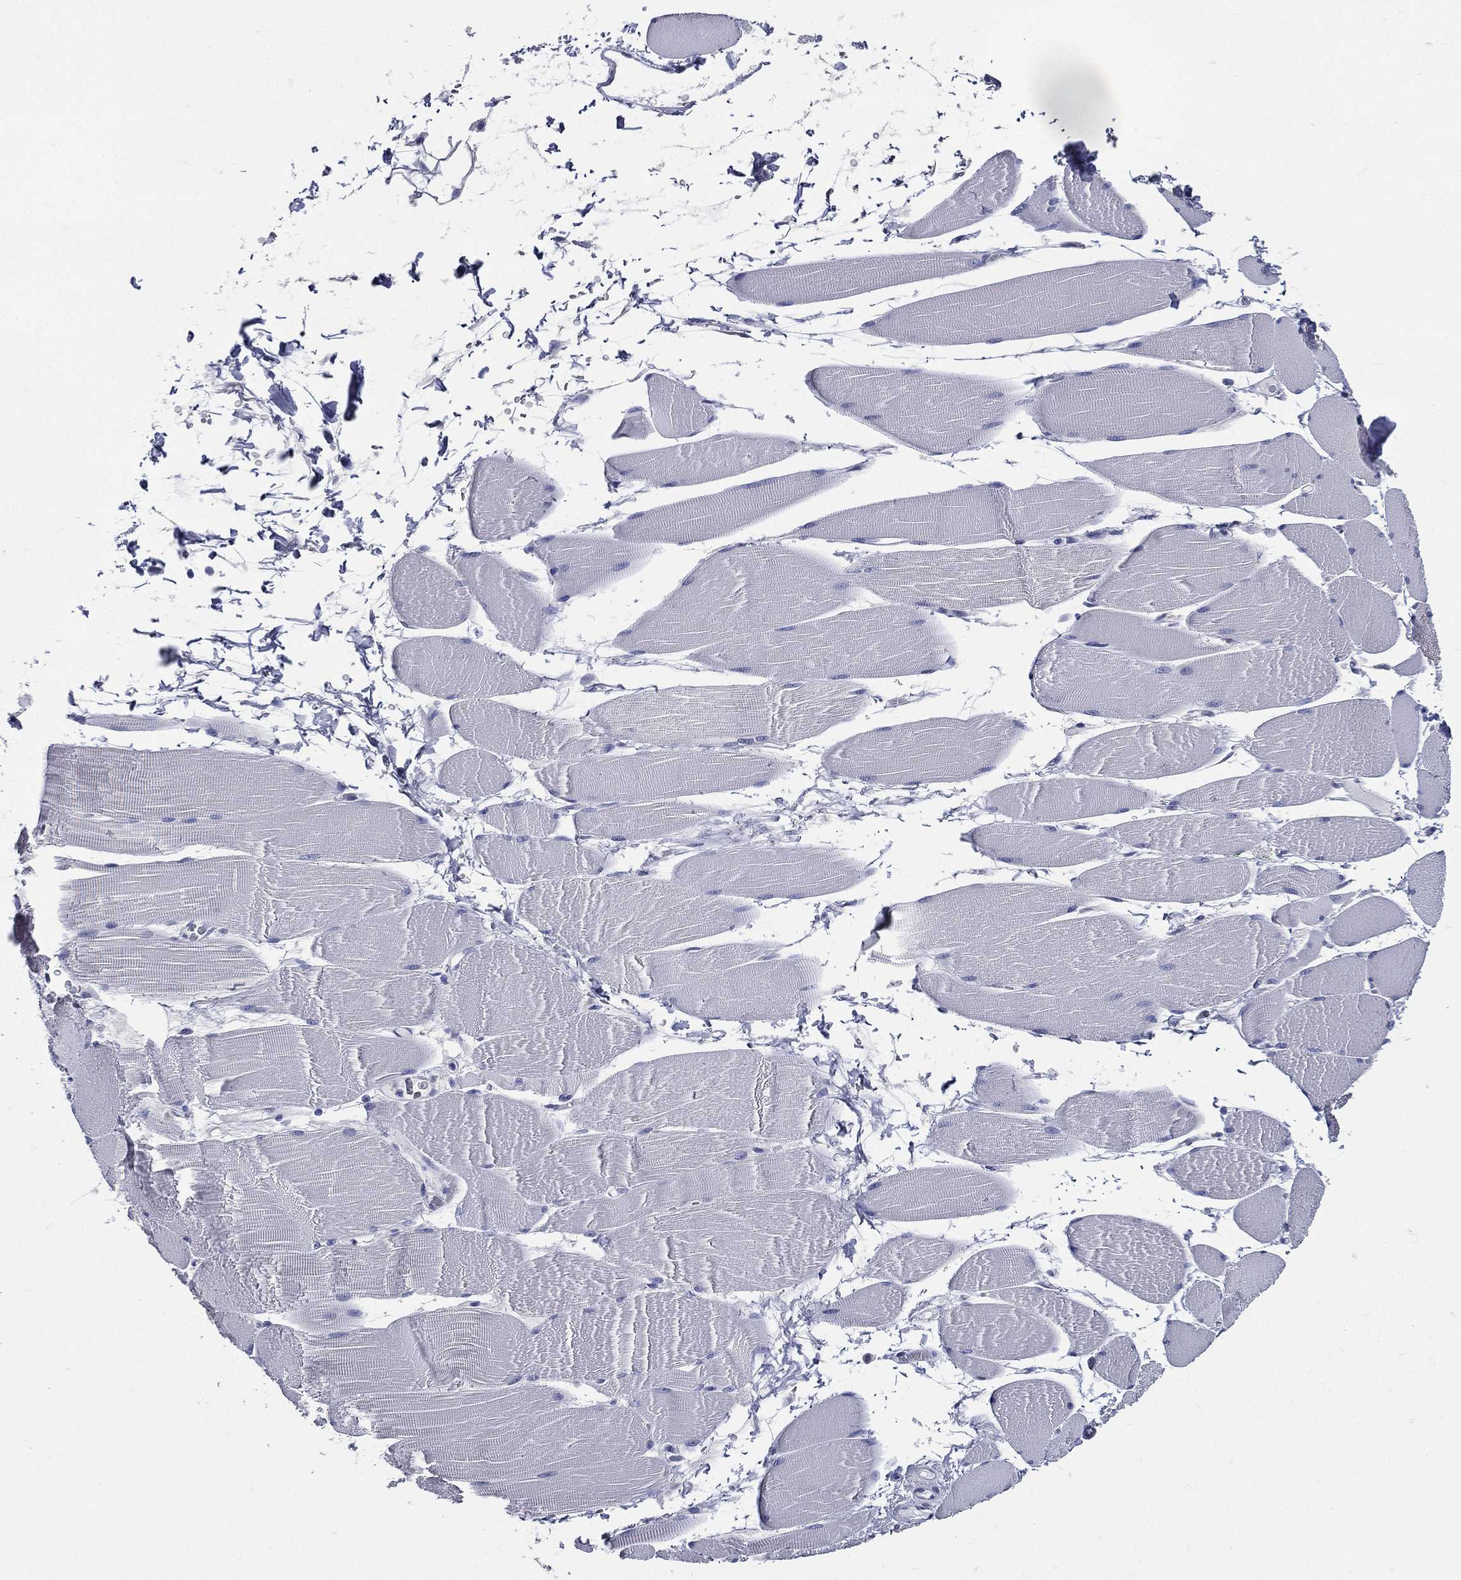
{"staining": {"intensity": "negative", "quantity": "none", "location": "none"}, "tissue": "skeletal muscle", "cell_type": "Myocytes", "image_type": "normal", "snomed": [{"axis": "morphology", "description": "Normal tissue, NOS"}, {"axis": "topography", "description": "Skeletal muscle"}], "caption": "Immunohistochemical staining of normal human skeletal muscle displays no significant staining in myocytes.", "gene": "DPYS", "patient": {"sex": "male", "age": 56}}